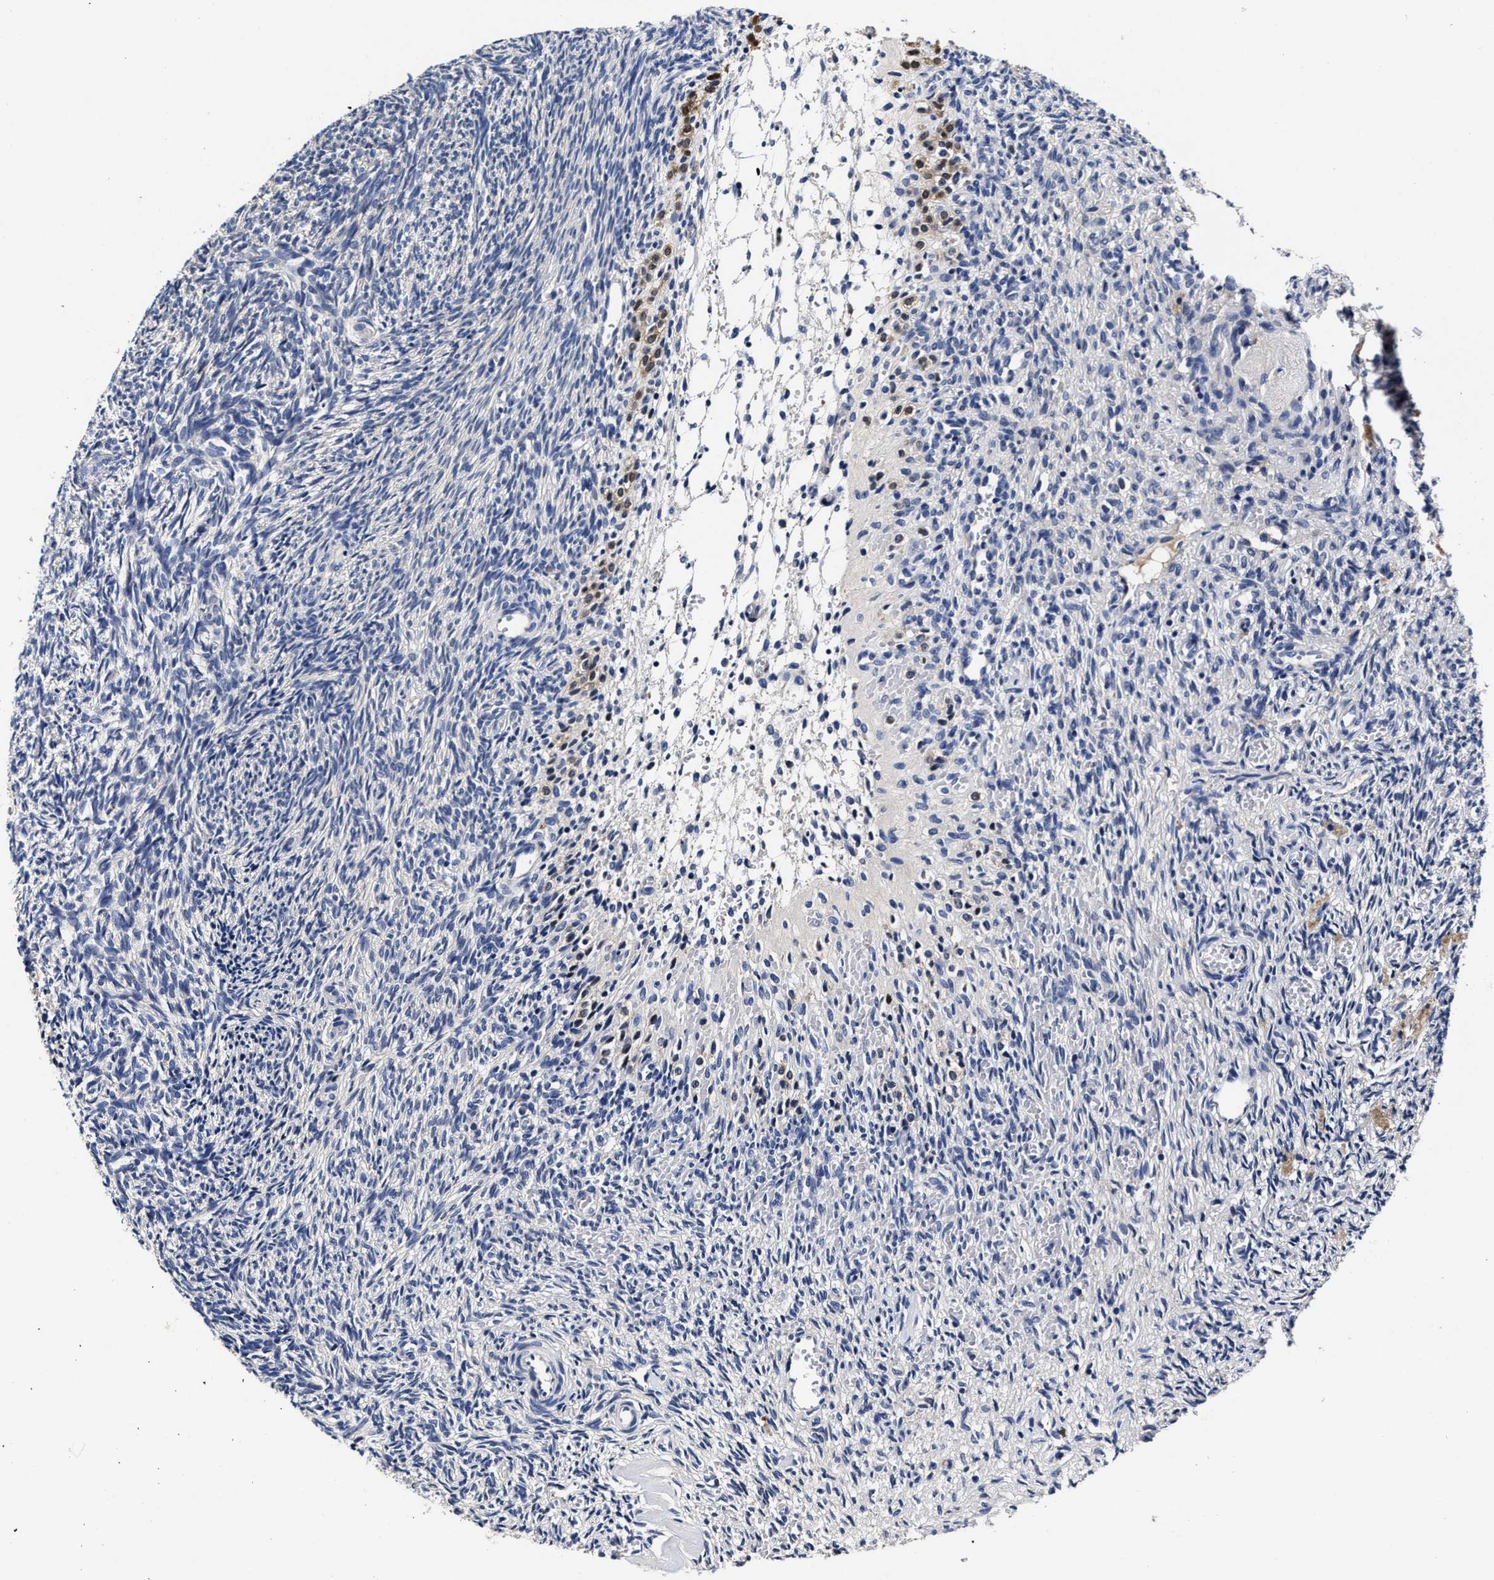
{"staining": {"intensity": "weak", "quantity": "<25%", "location": "cytoplasmic/membranous"}, "tissue": "ovary", "cell_type": "Follicle cells", "image_type": "normal", "snomed": [{"axis": "morphology", "description": "Normal tissue, NOS"}, {"axis": "topography", "description": "Ovary"}], "caption": "The photomicrograph demonstrates no staining of follicle cells in unremarkable ovary.", "gene": "OLFML2A", "patient": {"sex": "female", "age": 41}}